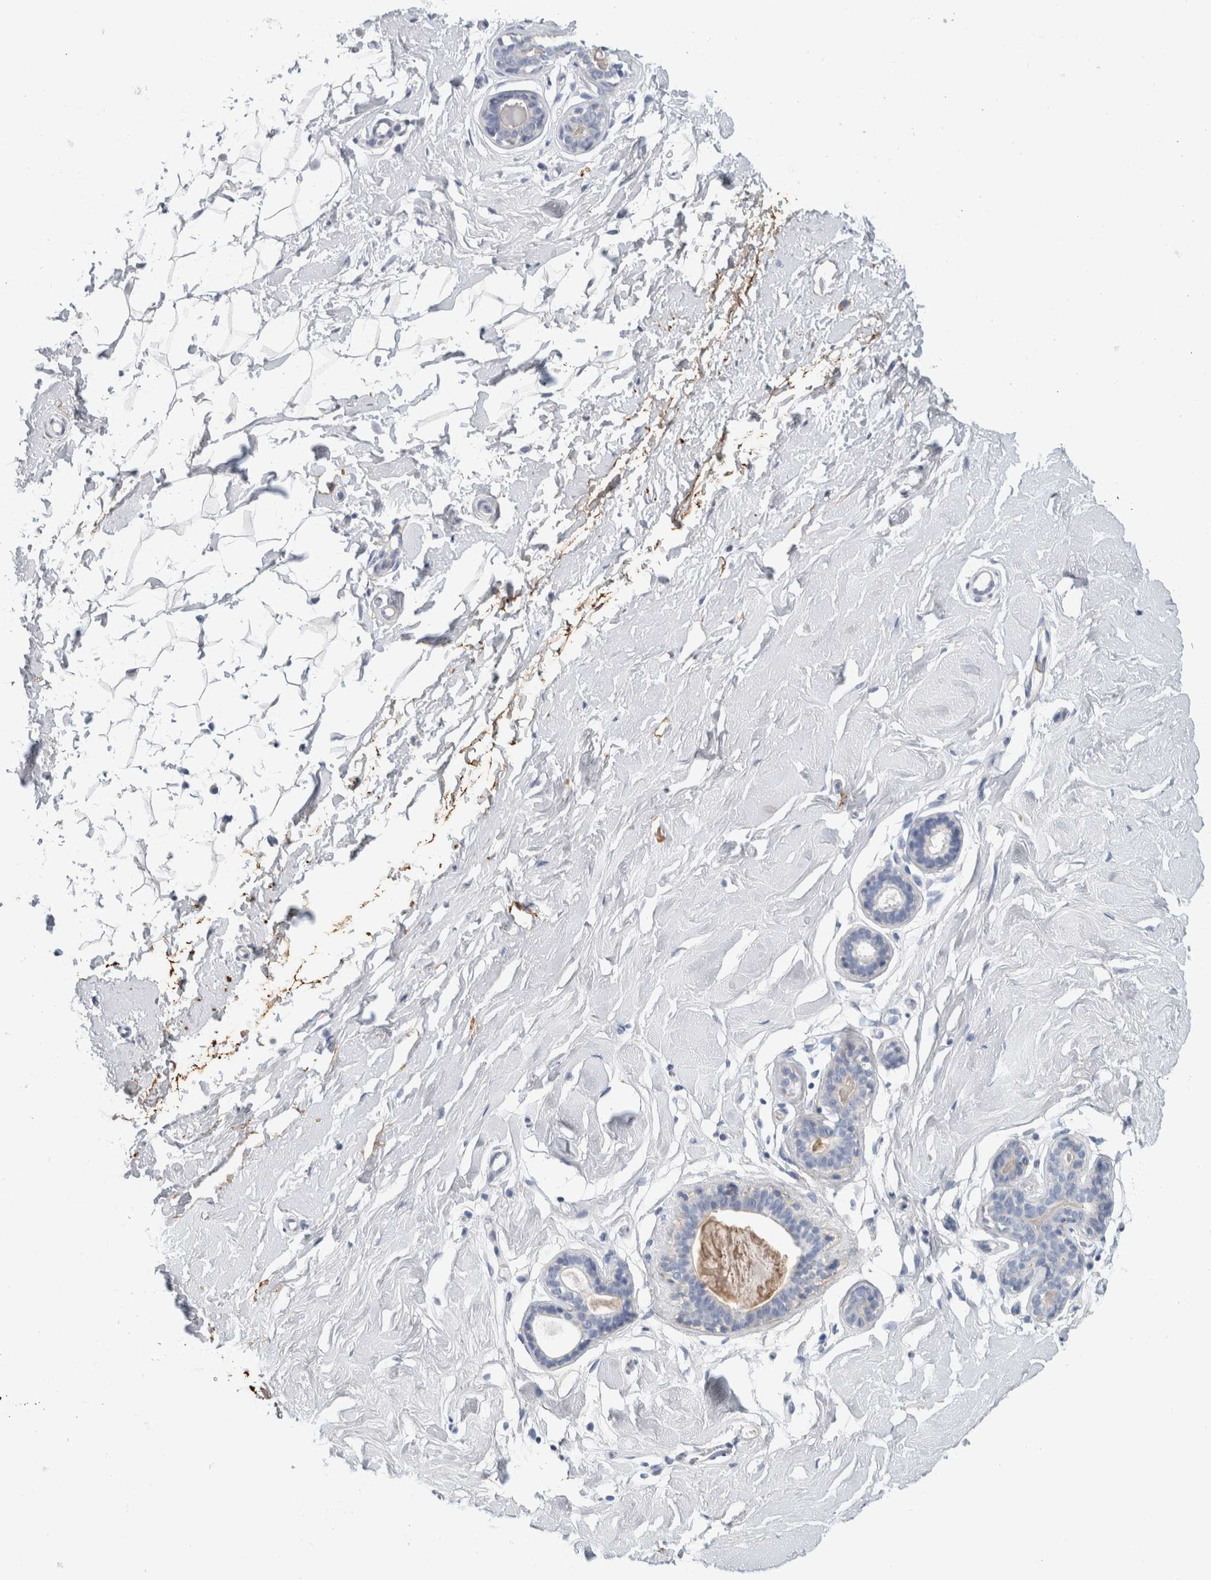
{"staining": {"intensity": "negative", "quantity": "none", "location": "none"}, "tissue": "breast", "cell_type": "Adipocytes", "image_type": "normal", "snomed": [{"axis": "morphology", "description": "Normal tissue, NOS"}, {"axis": "topography", "description": "Breast"}], "caption": "This micrograph is of unremarkable breast stained with immunohistochemistry (IHC) to label a protein in brown with the nuclei are counter-stained blue. There is no positivity in adipocytes.", "gene": "CD55", "patient": {"sex": "female", "age": 23}}